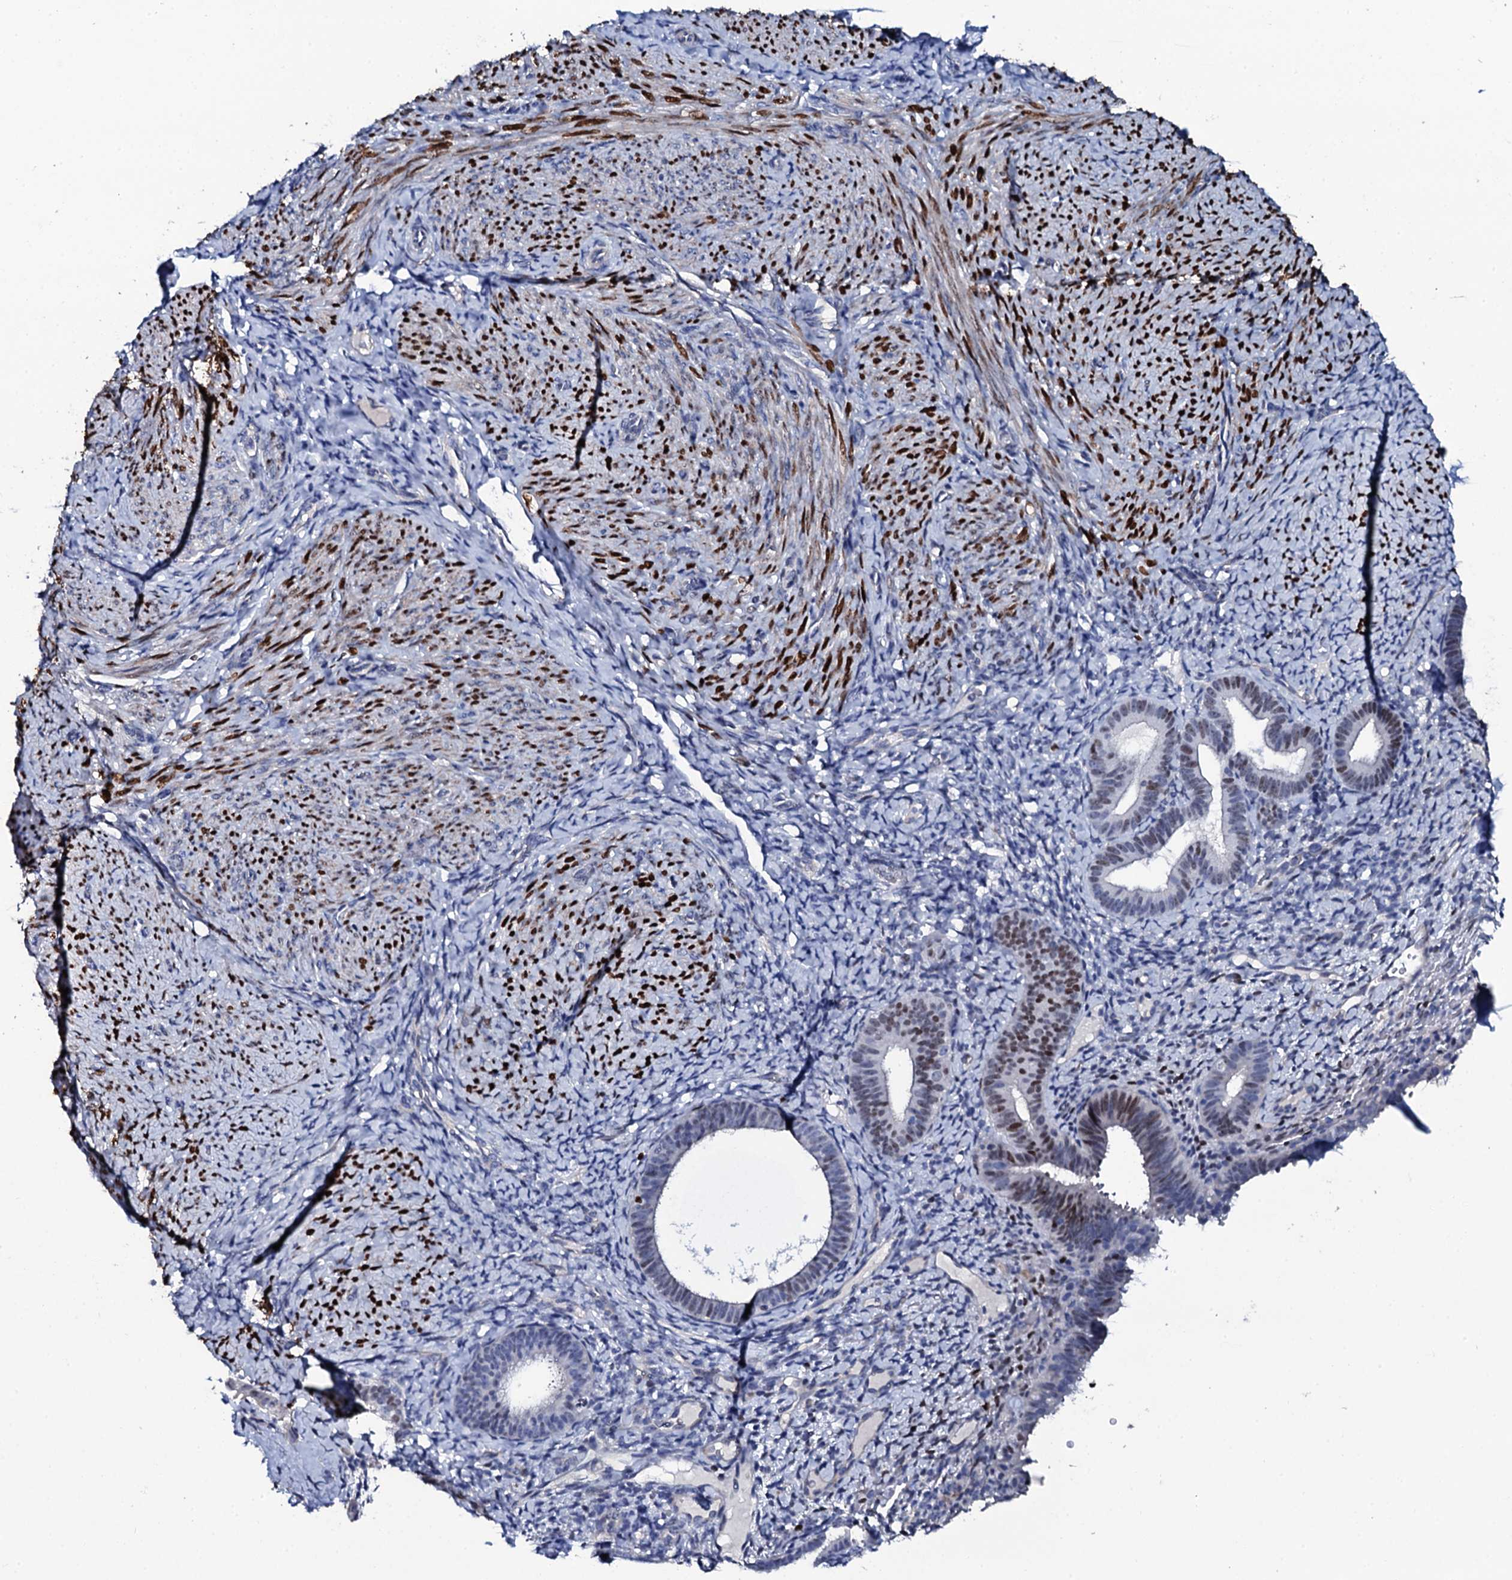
{"staining": {"intensity": "negative", "quantity": "none", "location": "none"}, "tissue": "endometrium", "cell_type": "Cells in endometrial stroma", "image_type": "normal", "snomed": [{"axis": "morphology", "description": "Normal tissue, NOS"}, {"axis": "topography", "description": "Endometrium"}], "caption": "A high-resolution micrograph shows immunohistochemistry staining of benign endometrium, which displays no significant positivity in cells in endometrial stroma.", "gene": "NPM2", "patient": {"sex": "female", "age": 65}}